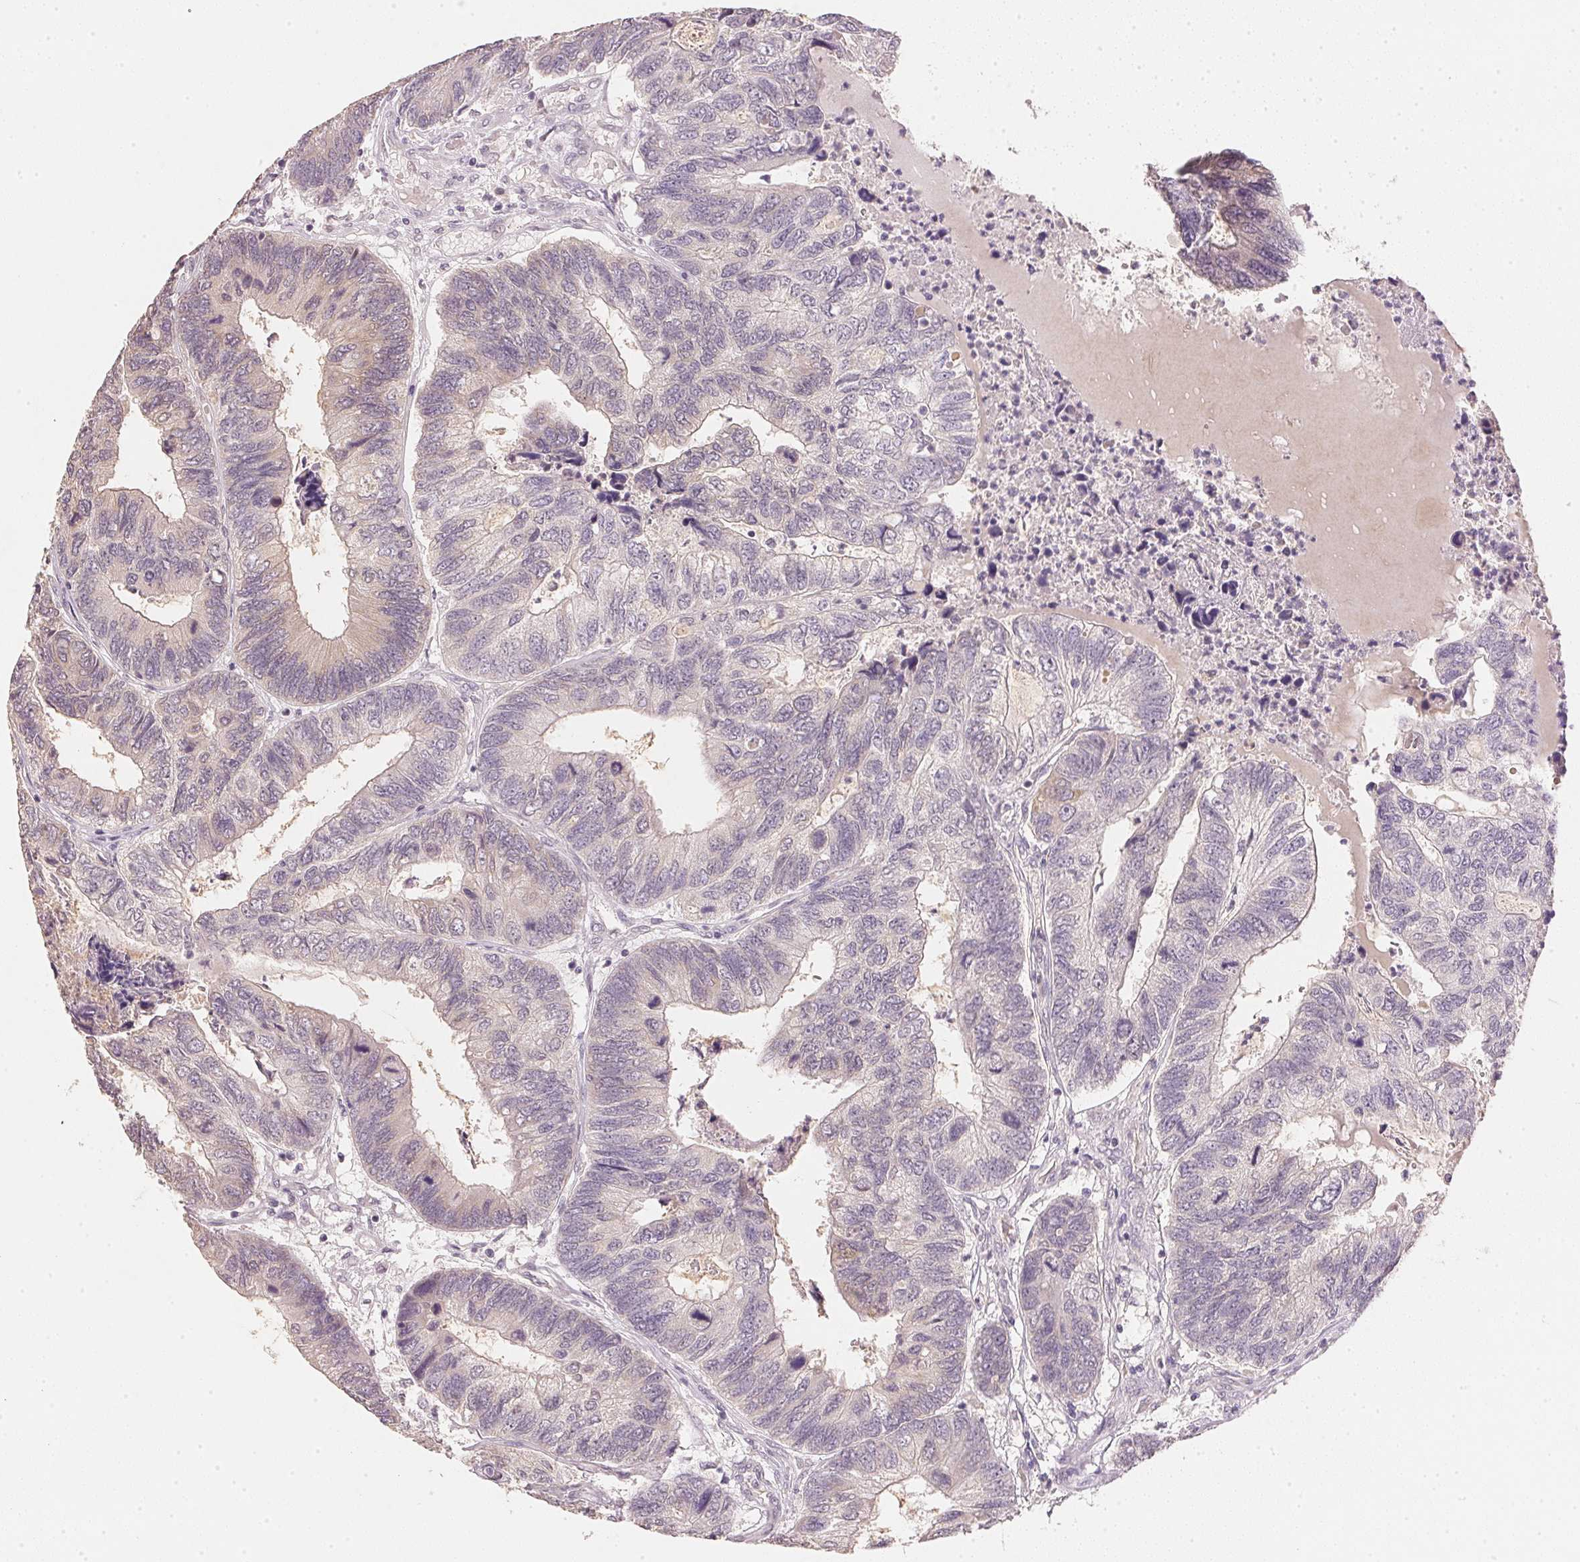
{"staining": {"intensity": "weak", "quantity": "<25%", "location": "cytoplasmic/membranous"}, "tissue": "colorectal cancer", "cell_type": "Tumor cells", "image_type": "cancer", "snomed": [{"axis": "morphology", "description": "Adenocarcinoma, NOS"}, {"axis": "topography", "description": "Colon"}], "caption": "The histopathology image exhibits no significant positivity in tumor cells of colorectal cancer (adenocarcinoma).", "gene": "DHCR24", "patient": {"sex": "female", "age": 67}}